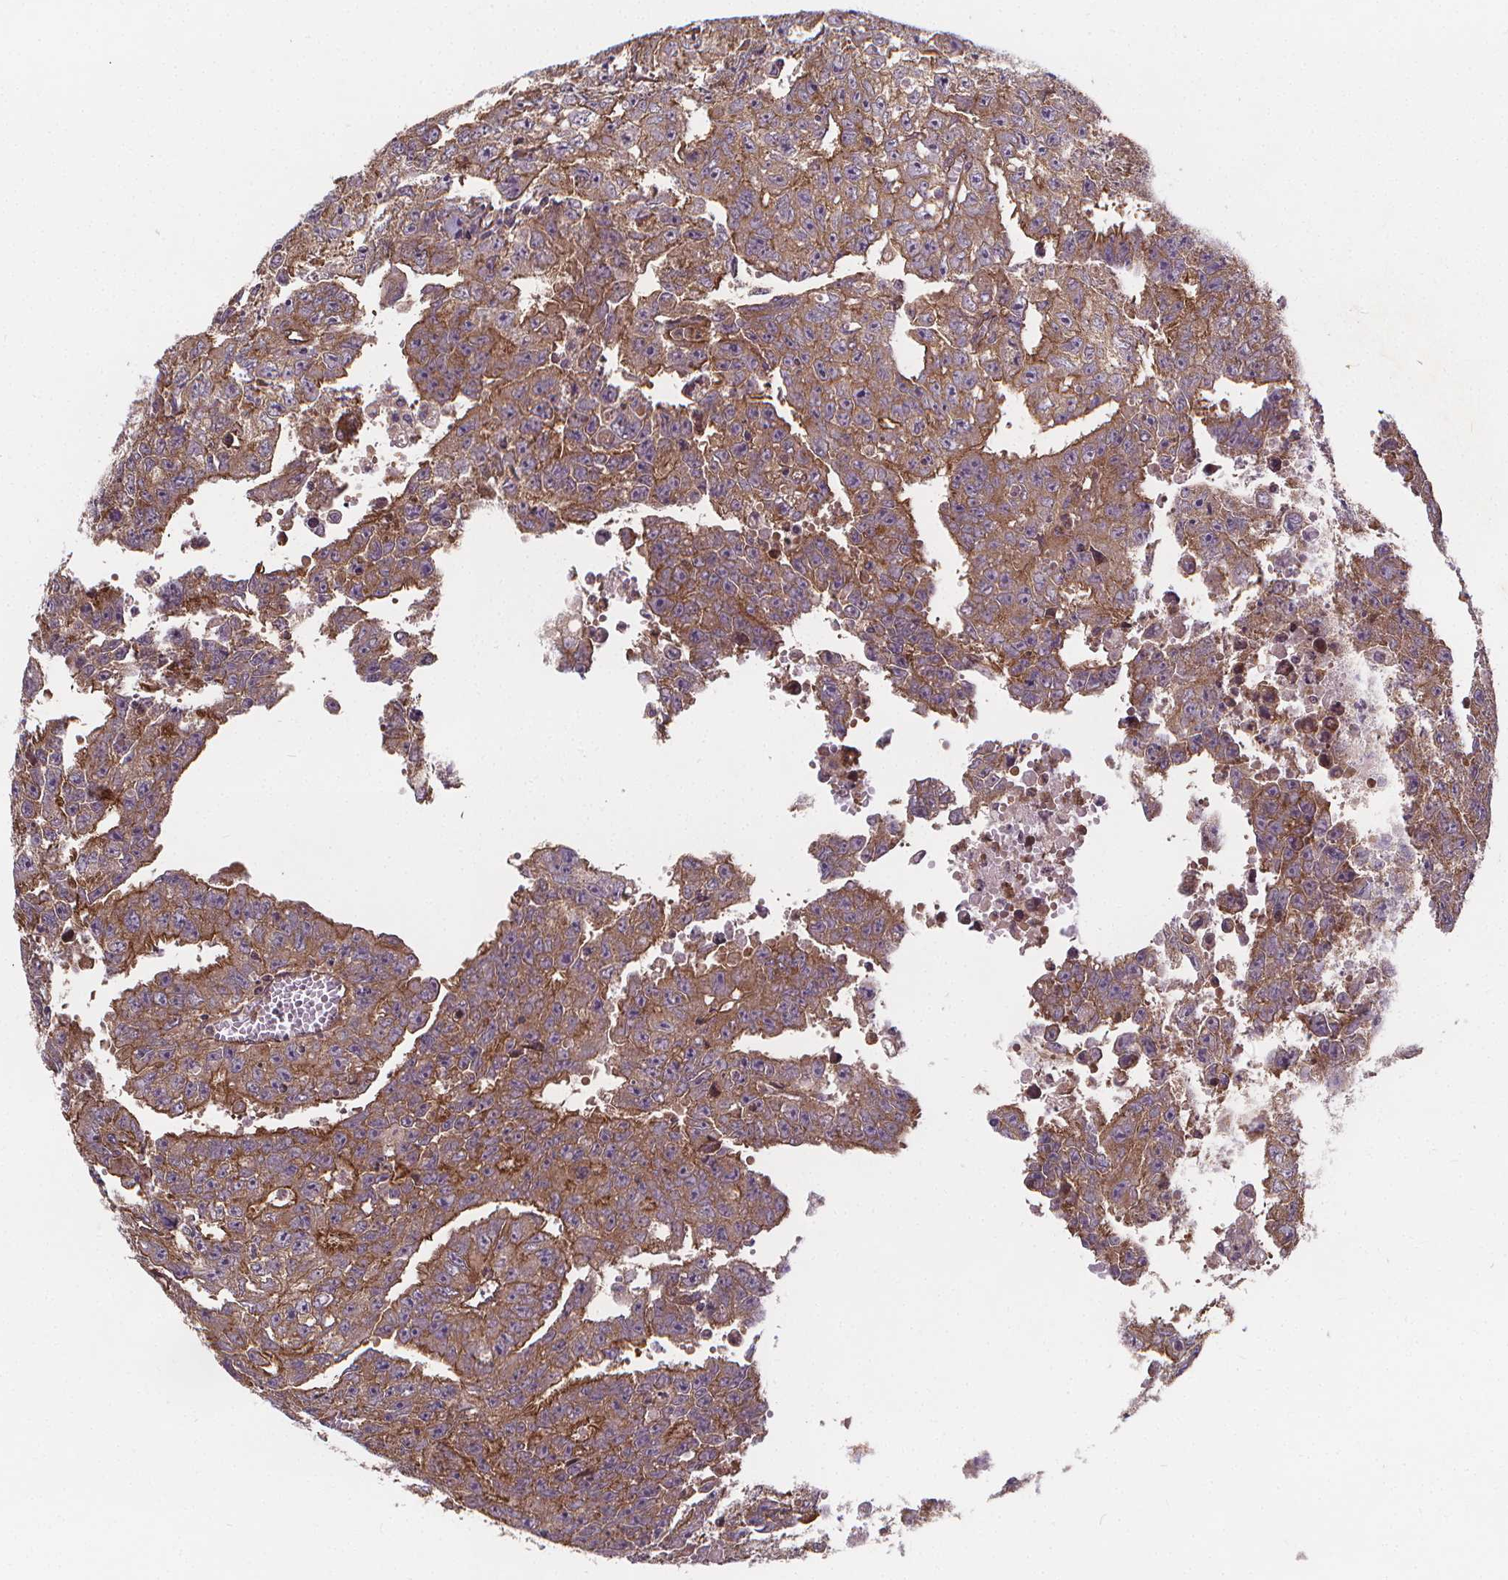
{"staining": {"intensity": "moderate", "quantity": ">75%", "location": "cytoplasmic/membranous"}, "tissue": "testis cancer", "cell_type": "Tumor cells", "image_type": "cancer", "snomed": [{"axis": "morphology", "description": "Carcinoma, Embryonal, NOS"}, {"axis": "morphology", "description": "Teratoma, malignant, NOS"}, {"axis": "topography", "description": "Testis"}], "caption": "The histopathology image shows staining of embryonal carcinoma (testis), revealing moderate cytoplasmic/membranous protein staining (brown color) within tumor cells. Nuclei are stained in blue.", "gene": "CLINT1", "patient": {"sex": "male", "age": 24}}